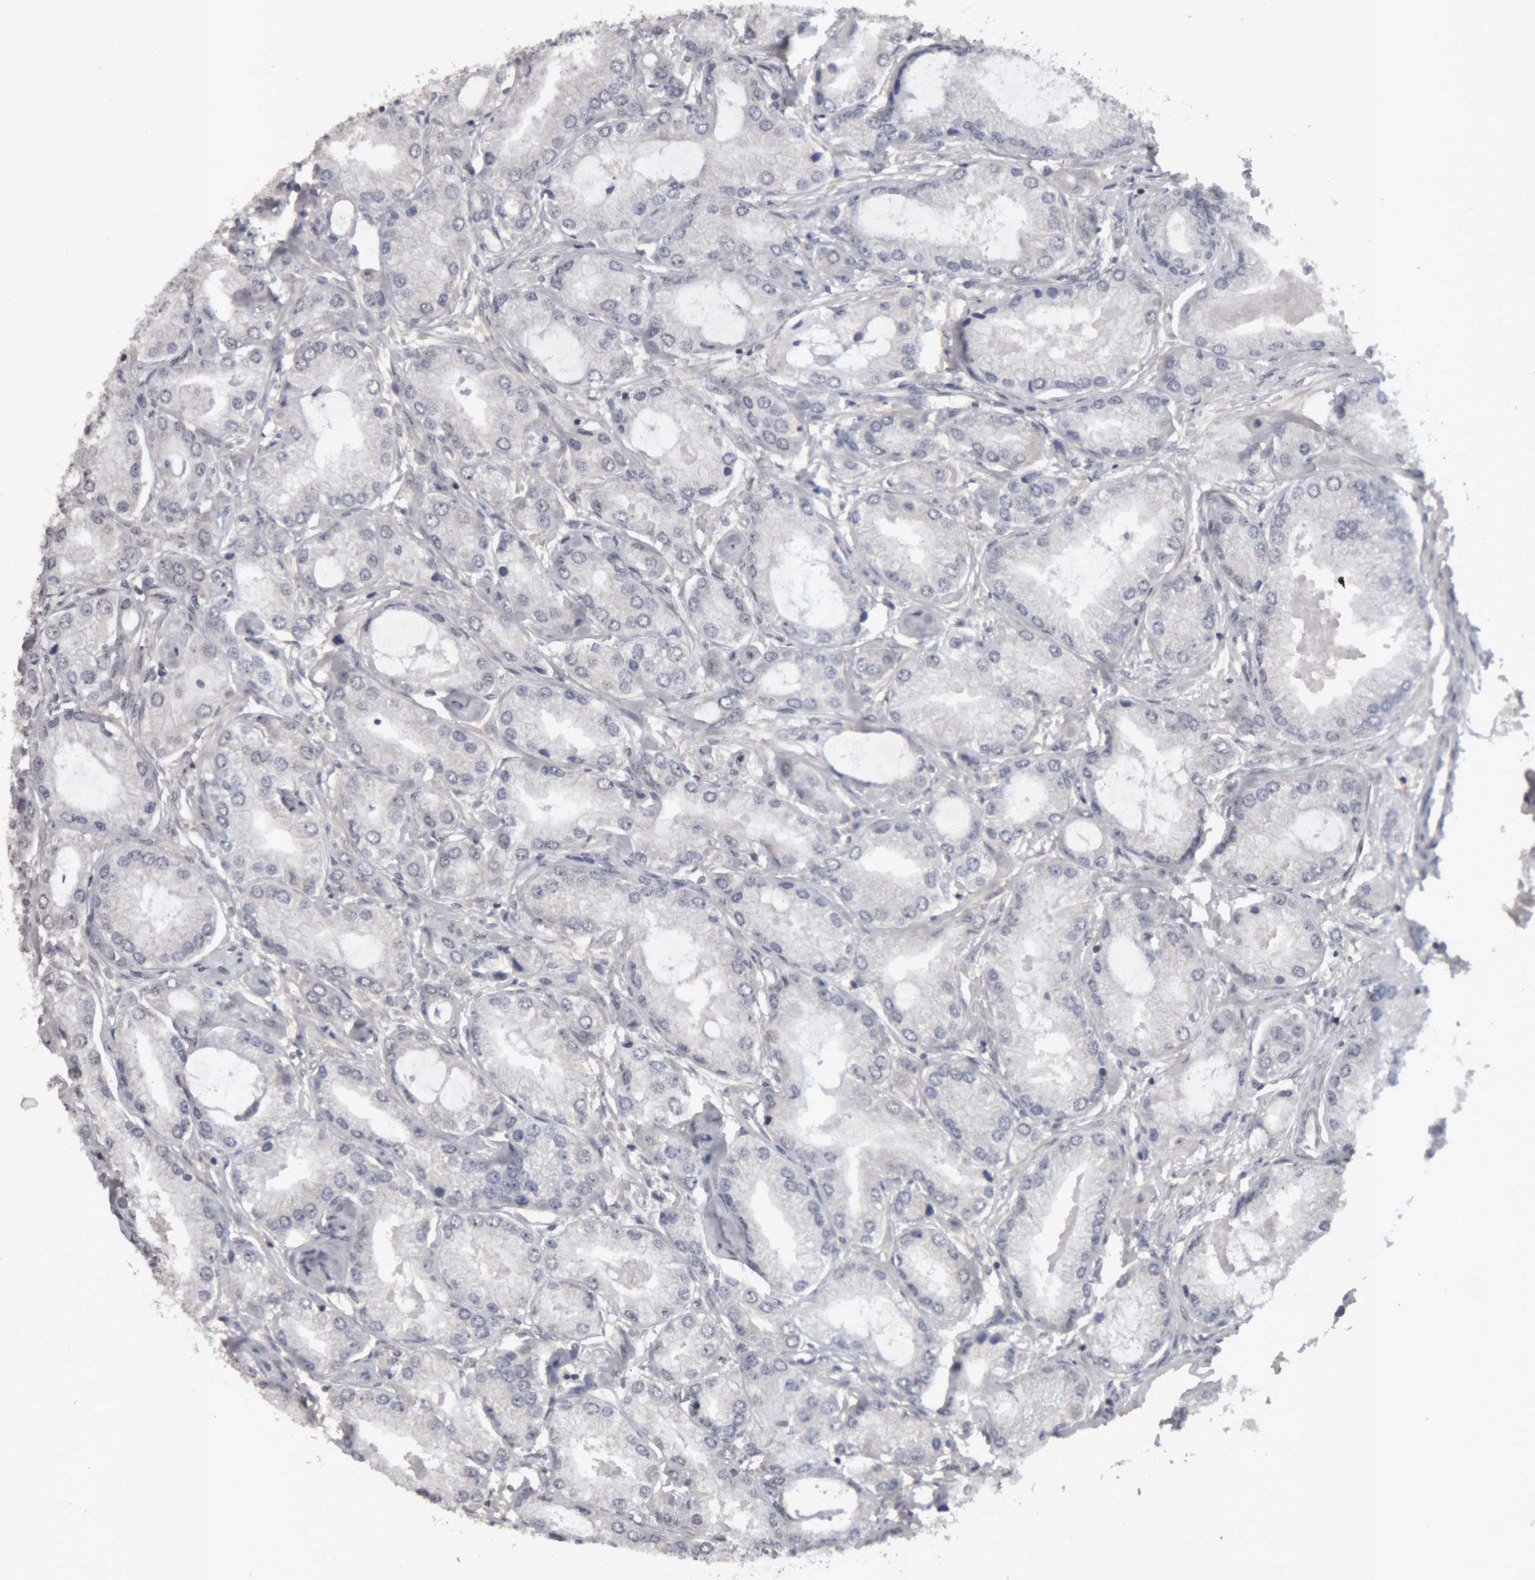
{"staining": {"intensity": "negative", "quantity": "none", "location": "none"}, "tissue": "prostate cancer", "cell_type": "Tumor cells", "image_type": "cancer", "snomed": [{"axis": "morphology", "description": "Adenocarcinoma, Low grade"}, {"axis": "topography", "description": "Prostate"}], "caption": "A histopathology image of adenocarcinoma (low-grade) (prostate) stained for a protein shows no brown staining in tumor cells.", "gene": "NFATC2", "patient": {"sex": "male", "age": 62}}